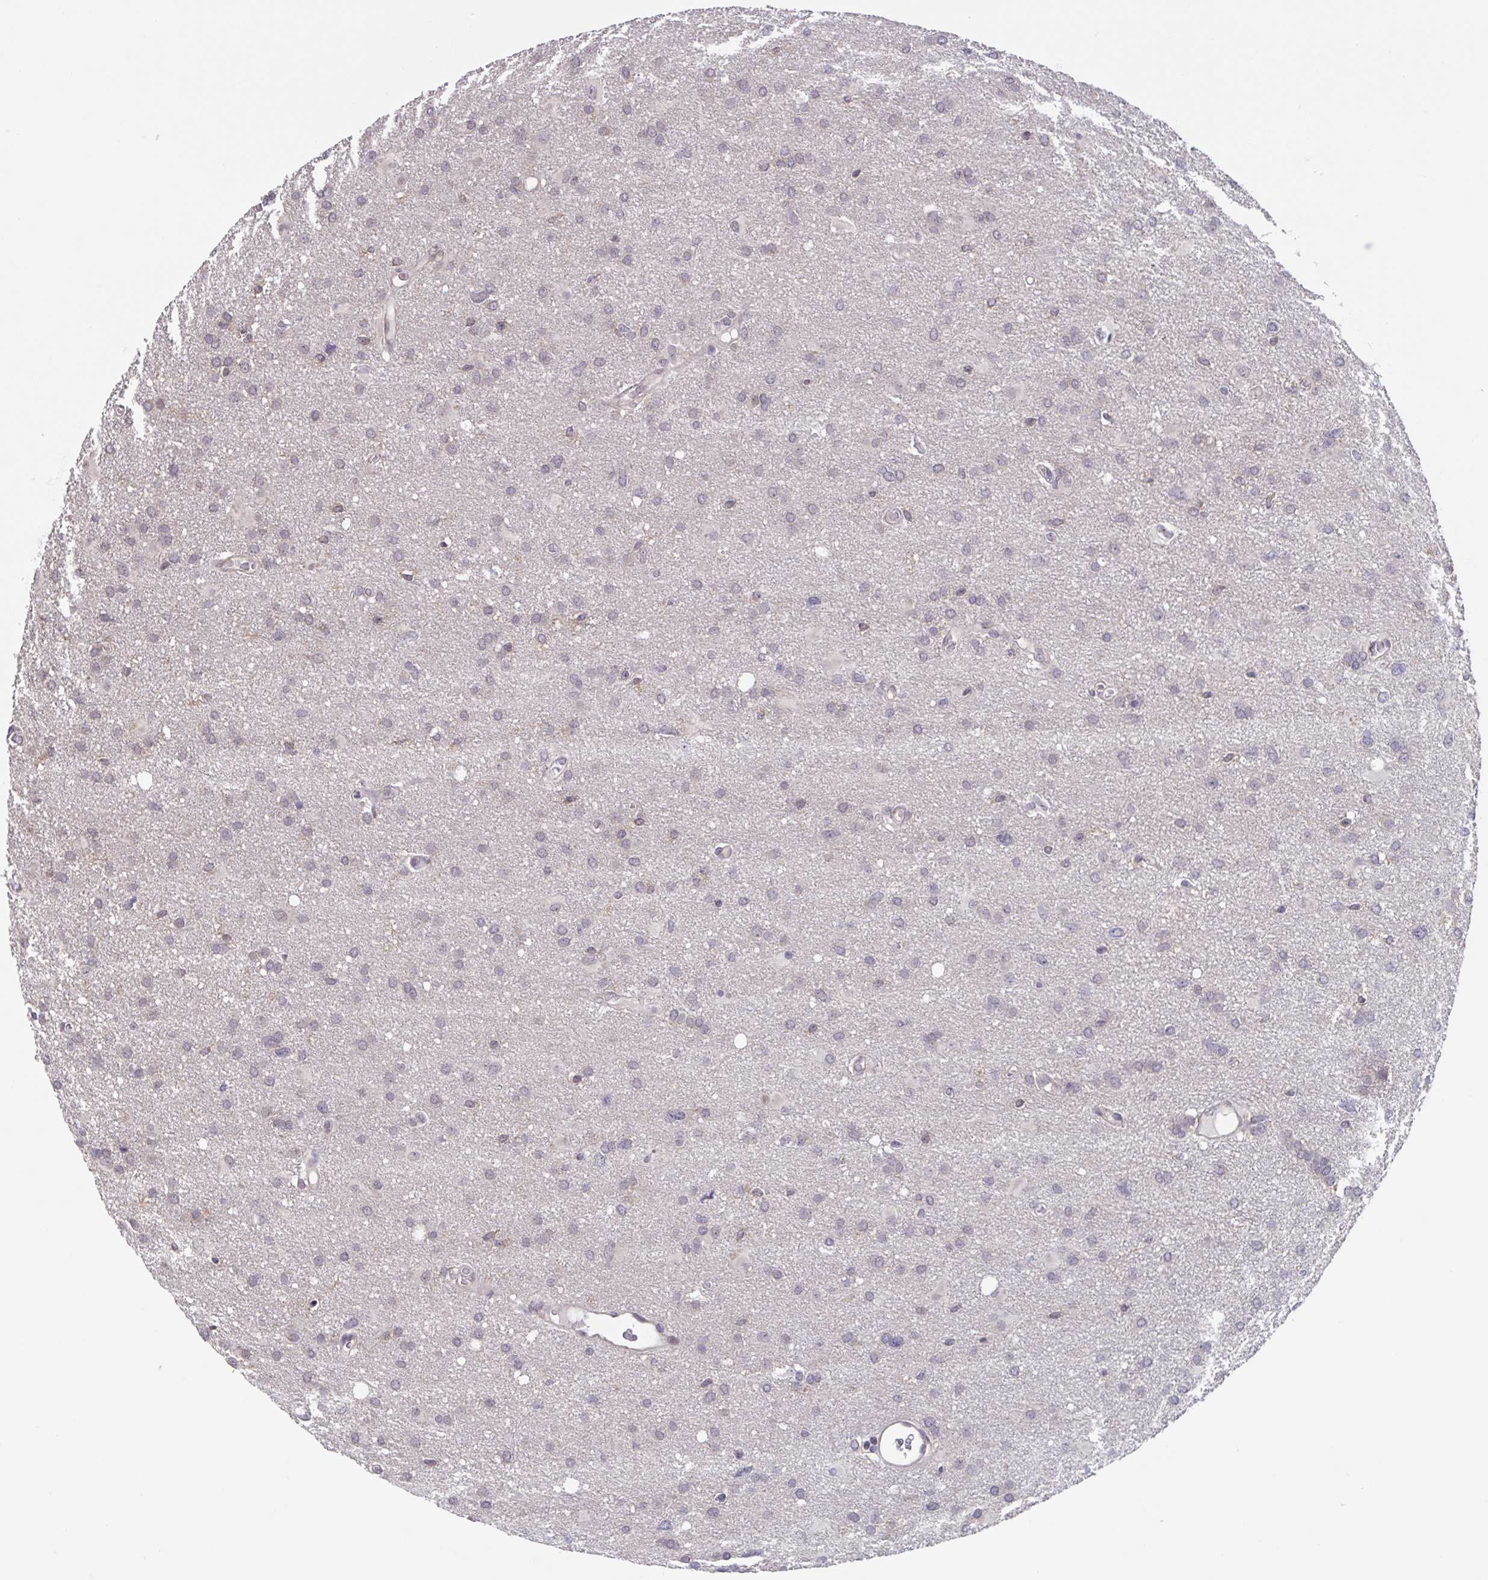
{"staining": {"intensity": "negative", "quantity": "none", "location": "none"}, "tissue": "glioma", "cell_type": "Tumor cells", "image_type": "cancer", "snomed": [{"axis": "morphology", "description": "Glioma, malignant, High grade"}, {"axis": "topography", "description": "Brain"}], "caption": "An immunohistochemistry micrograph of malignant high-grade glioma is shown. There is no staining in tumor cells of malignant high-grade glioma.", "gene": "RIOK1", "patient": {"sex": "male", "age": 53}}